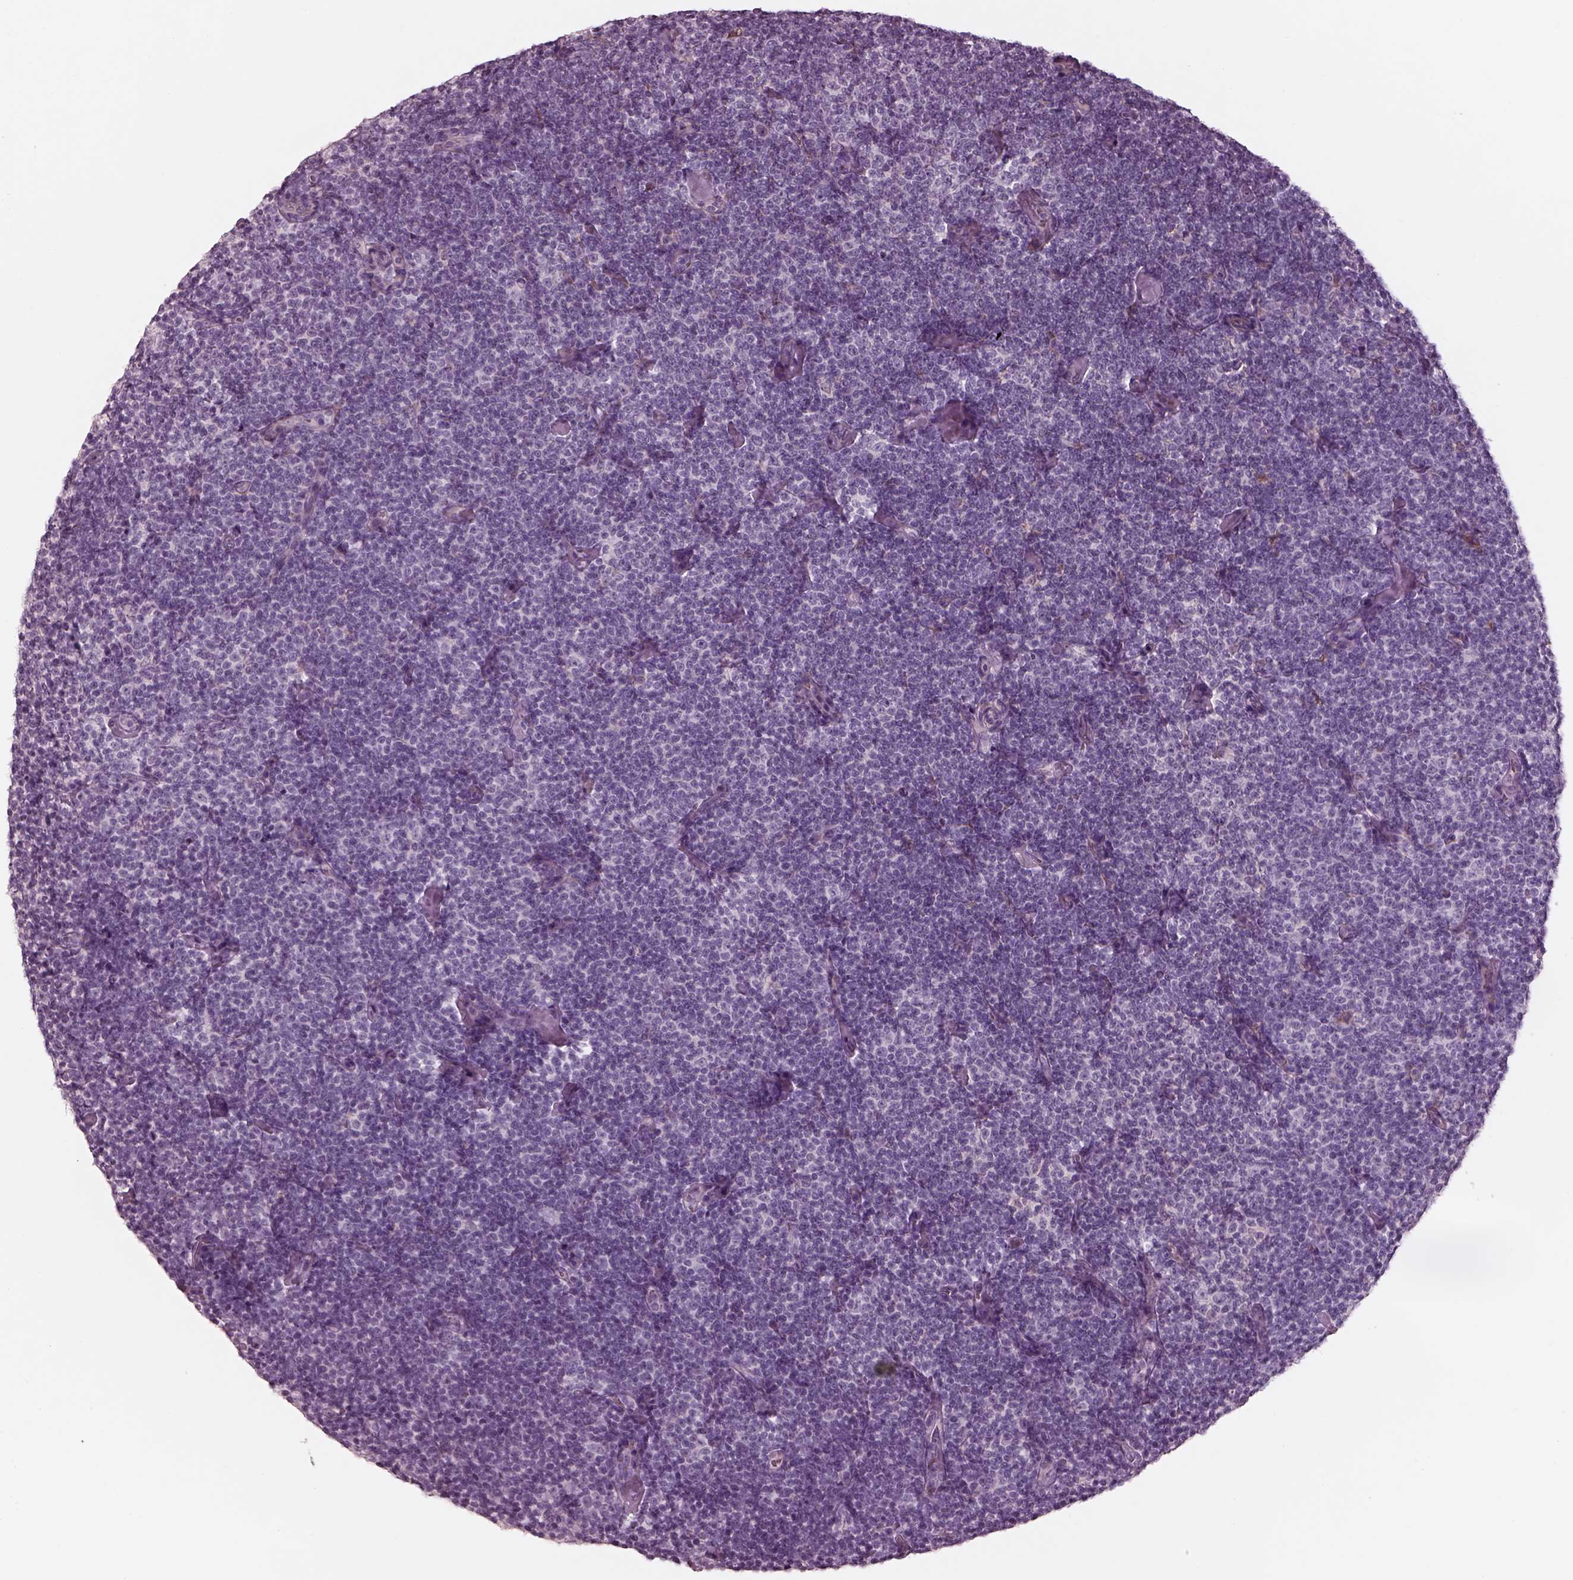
{"staining": {"intensity": "negative", "quantity": "none", "location": "none"}, "tissue": "lymphoma", "cell_type": "Tumor cells", "image_type": "cancer", "snomed": [{"axis": "morphology", "description": "Malignant lymphoma, non-Hodgkin's type, Low grade"}, {"axis": "topography", "description": "Lymph node"}], "caption": "Immunohistochemistry histopathology image of neoplastic tissue: human low-grade malignant lymphoma, non-Hodgkin's type stained with DAB (3,3'-diaminobenzidine) exhibits no significant protein positivity in tumor cells.", "gene": "CADM2", "patient": {"sex": "male", "age": 81}}